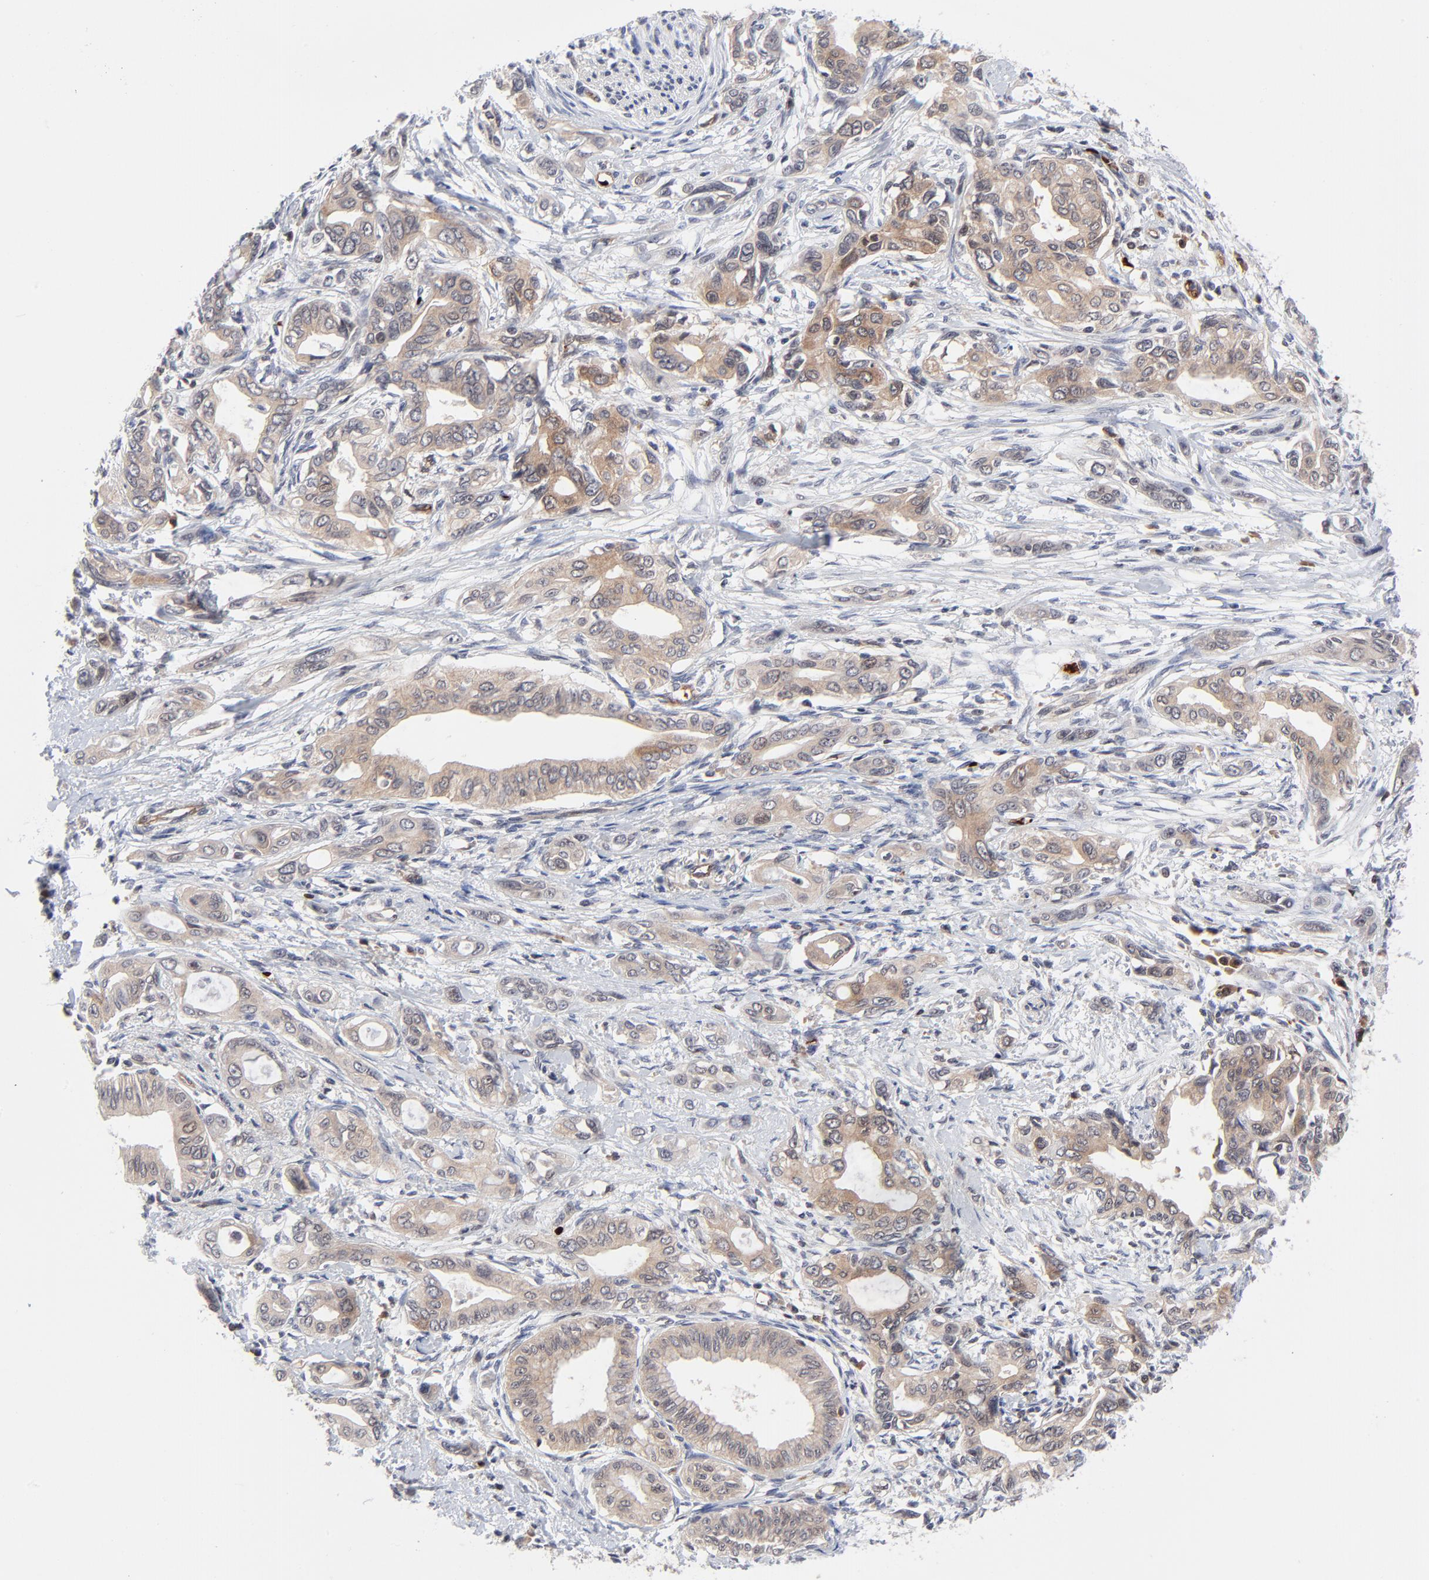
{"staining": {"intensity": "moderate", "quantity": ">75%", "location": "cytoplasmic/membranous"}, "tissue": "pancreatic cancer", "cell_type": "Tumor cells", "image_type": "cancer", "snomed": [{"axis": "morphology", "description": "Adenocarcinoma, NOS"}, {"axis": "topography", "description": "Pancreas"}], "caption": "Moderate cytoplasmic/membranous positivity is identified in about >75% of tumor cells in pancreatic cancer. (Brightfield microscopy of DAB IHC at high magnification).", "gene": "CASP10", "patient": {"sex": "female", "age": 60}}